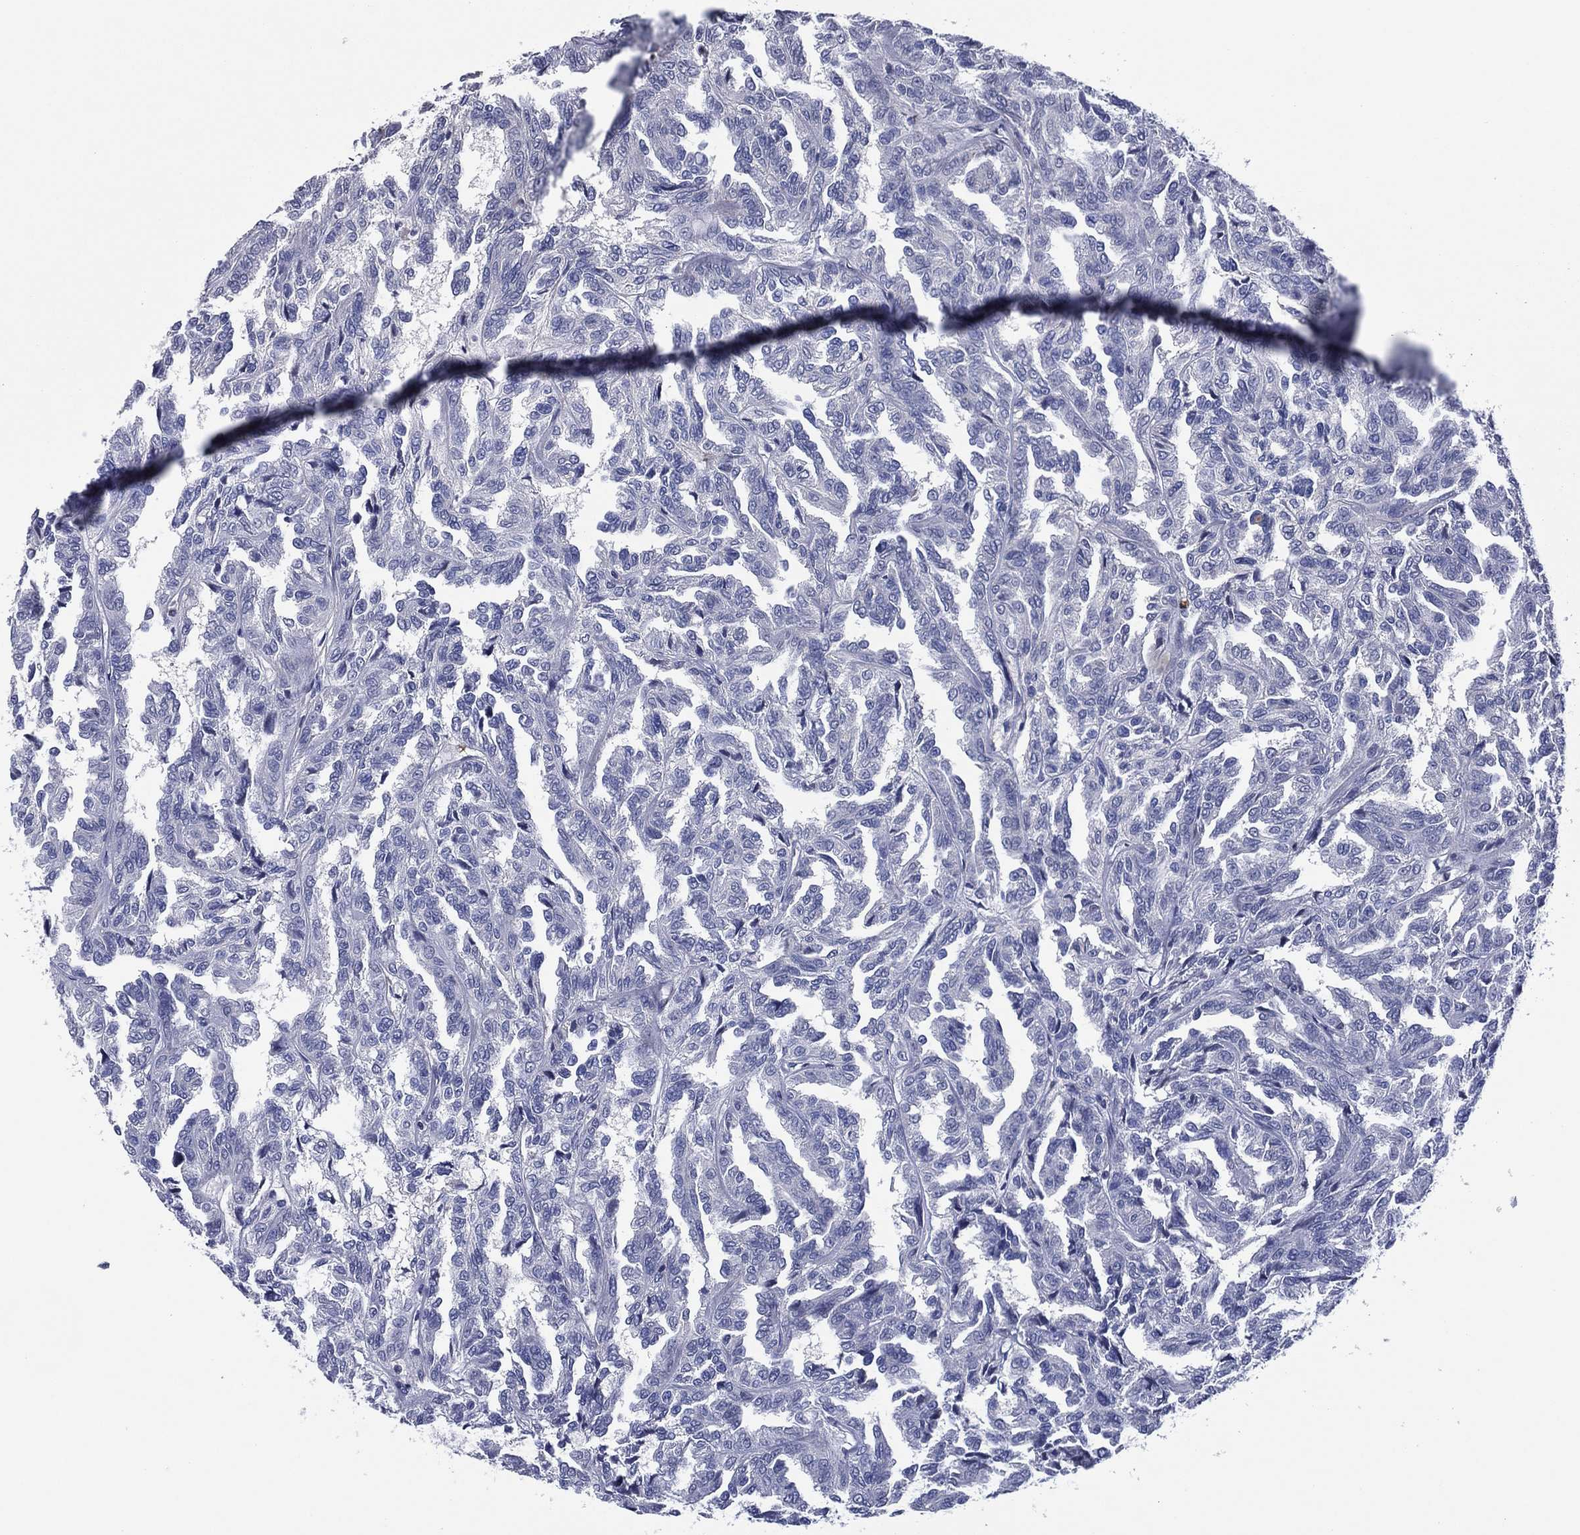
{"staining": {"intensity": "negative", "quantity": "none", "location": "none"}, "tissue": "renal cancer", "cell_type": "Tumor cells", "image_type": "cancer", "snomed": [{"axis": "morphology", "description": "Adenocarcinoma, NOS"}, {"axis": "topography", "description": "Kidney"}], "caption": "This is a histopathology image of IHC staining of renal adenocarcinoma, which shows no positivity in tumor cells.", "gene": "TRIM31", "patient": {"sex": "male", "age": 79}}